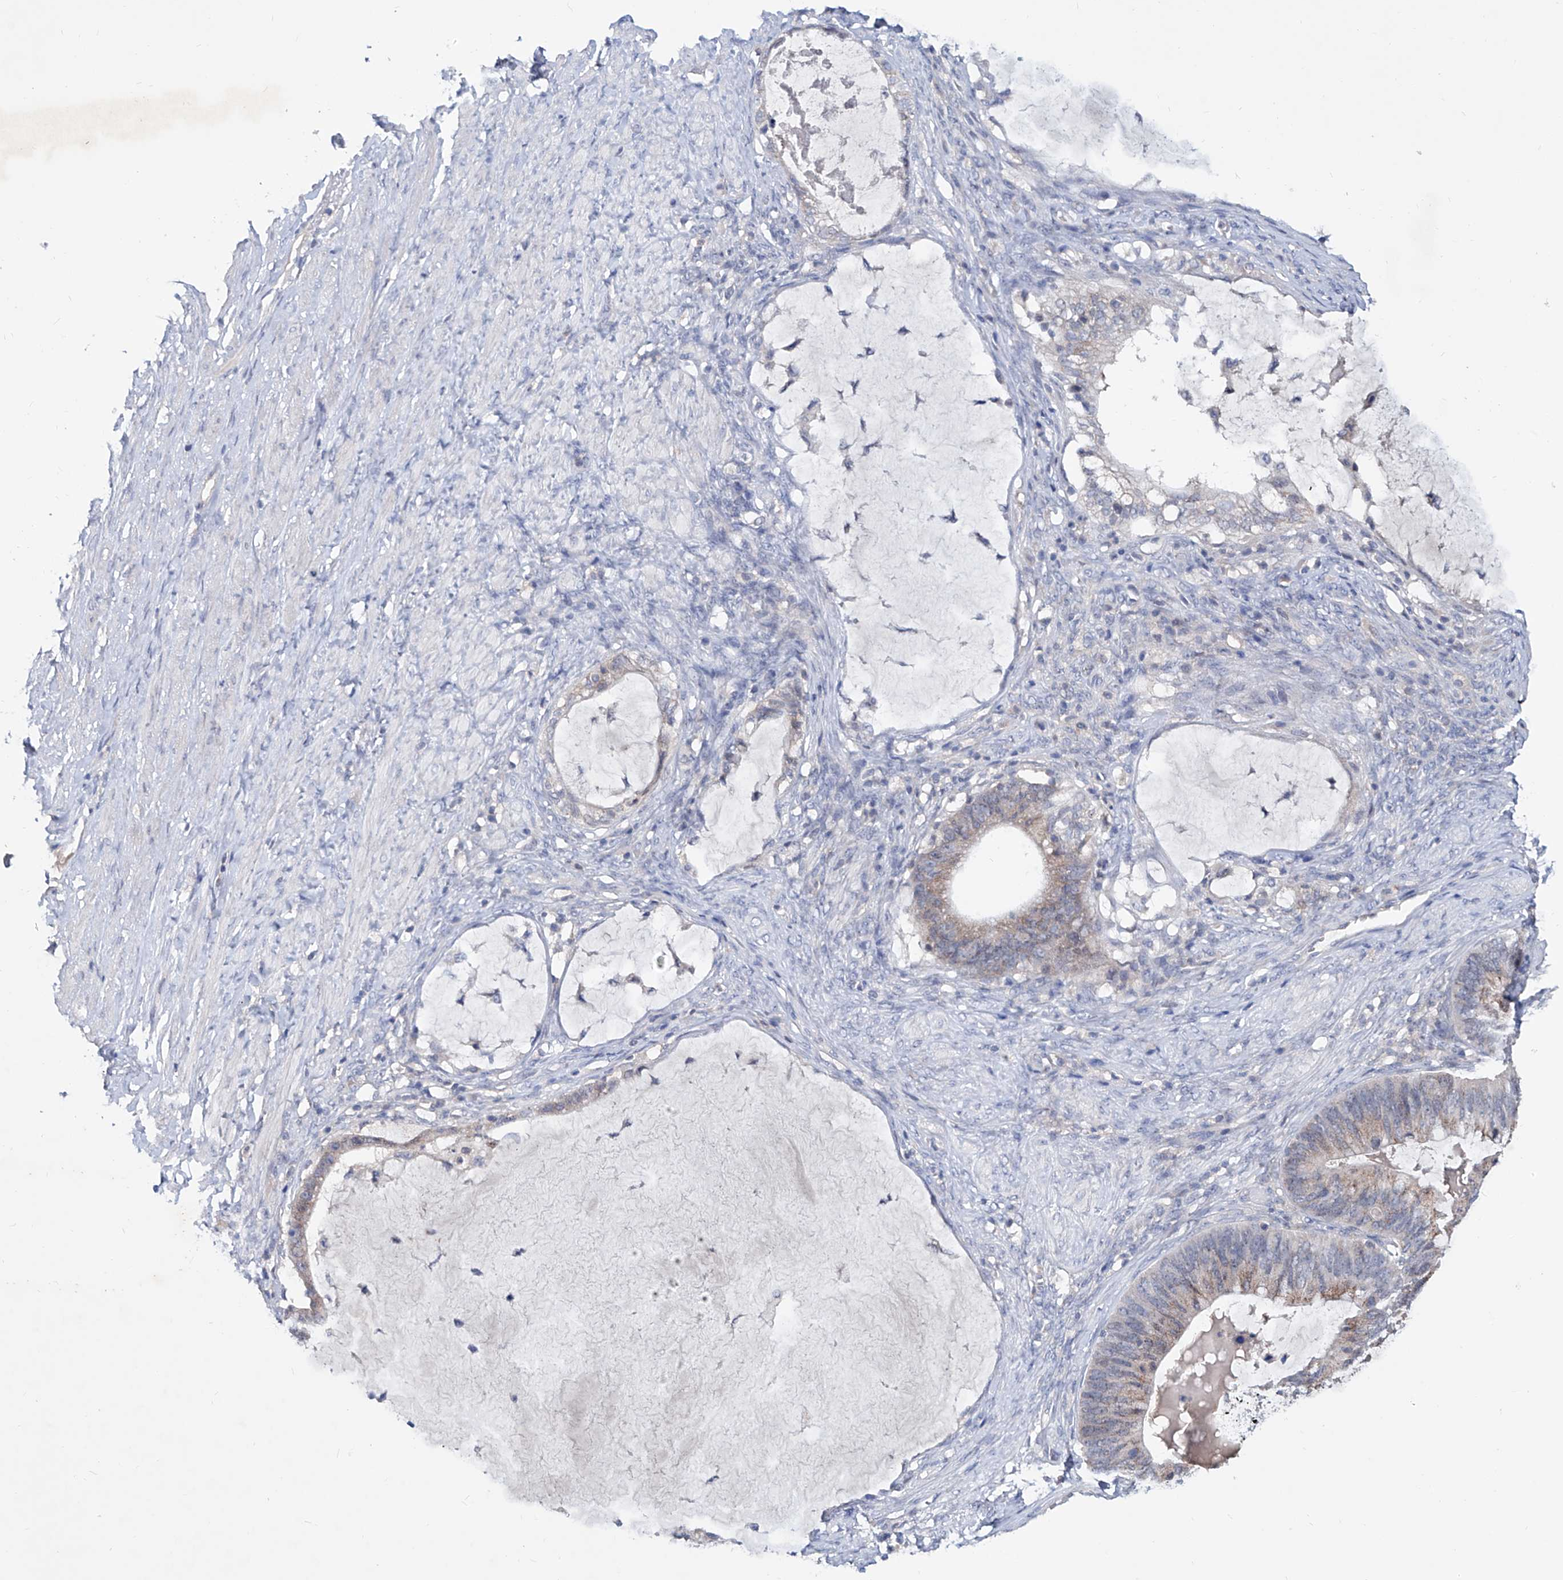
{"staining": {"intensity": "weak", "quantity": ">75%", "location": "cytoplasmic/membranous"}, "tissue": "ovarian cancer", "cell_type": "Tumor cells", "image_type": "cancer", "snomed": [{"axis": "morphology", "description": "Cystadenocarcinoma, mucinous, NOS"}, {"axis": "topography", "description": "Ovary"}], "caption": "Weak cytoplasmic/membranous expression for a protein is seen in approximately >75% of tumor cells of ovarian mucinous cystadenocarcinoma using IHC.", "gene": "KLHL17", "patient": {"sex": "female", "age": 61}}